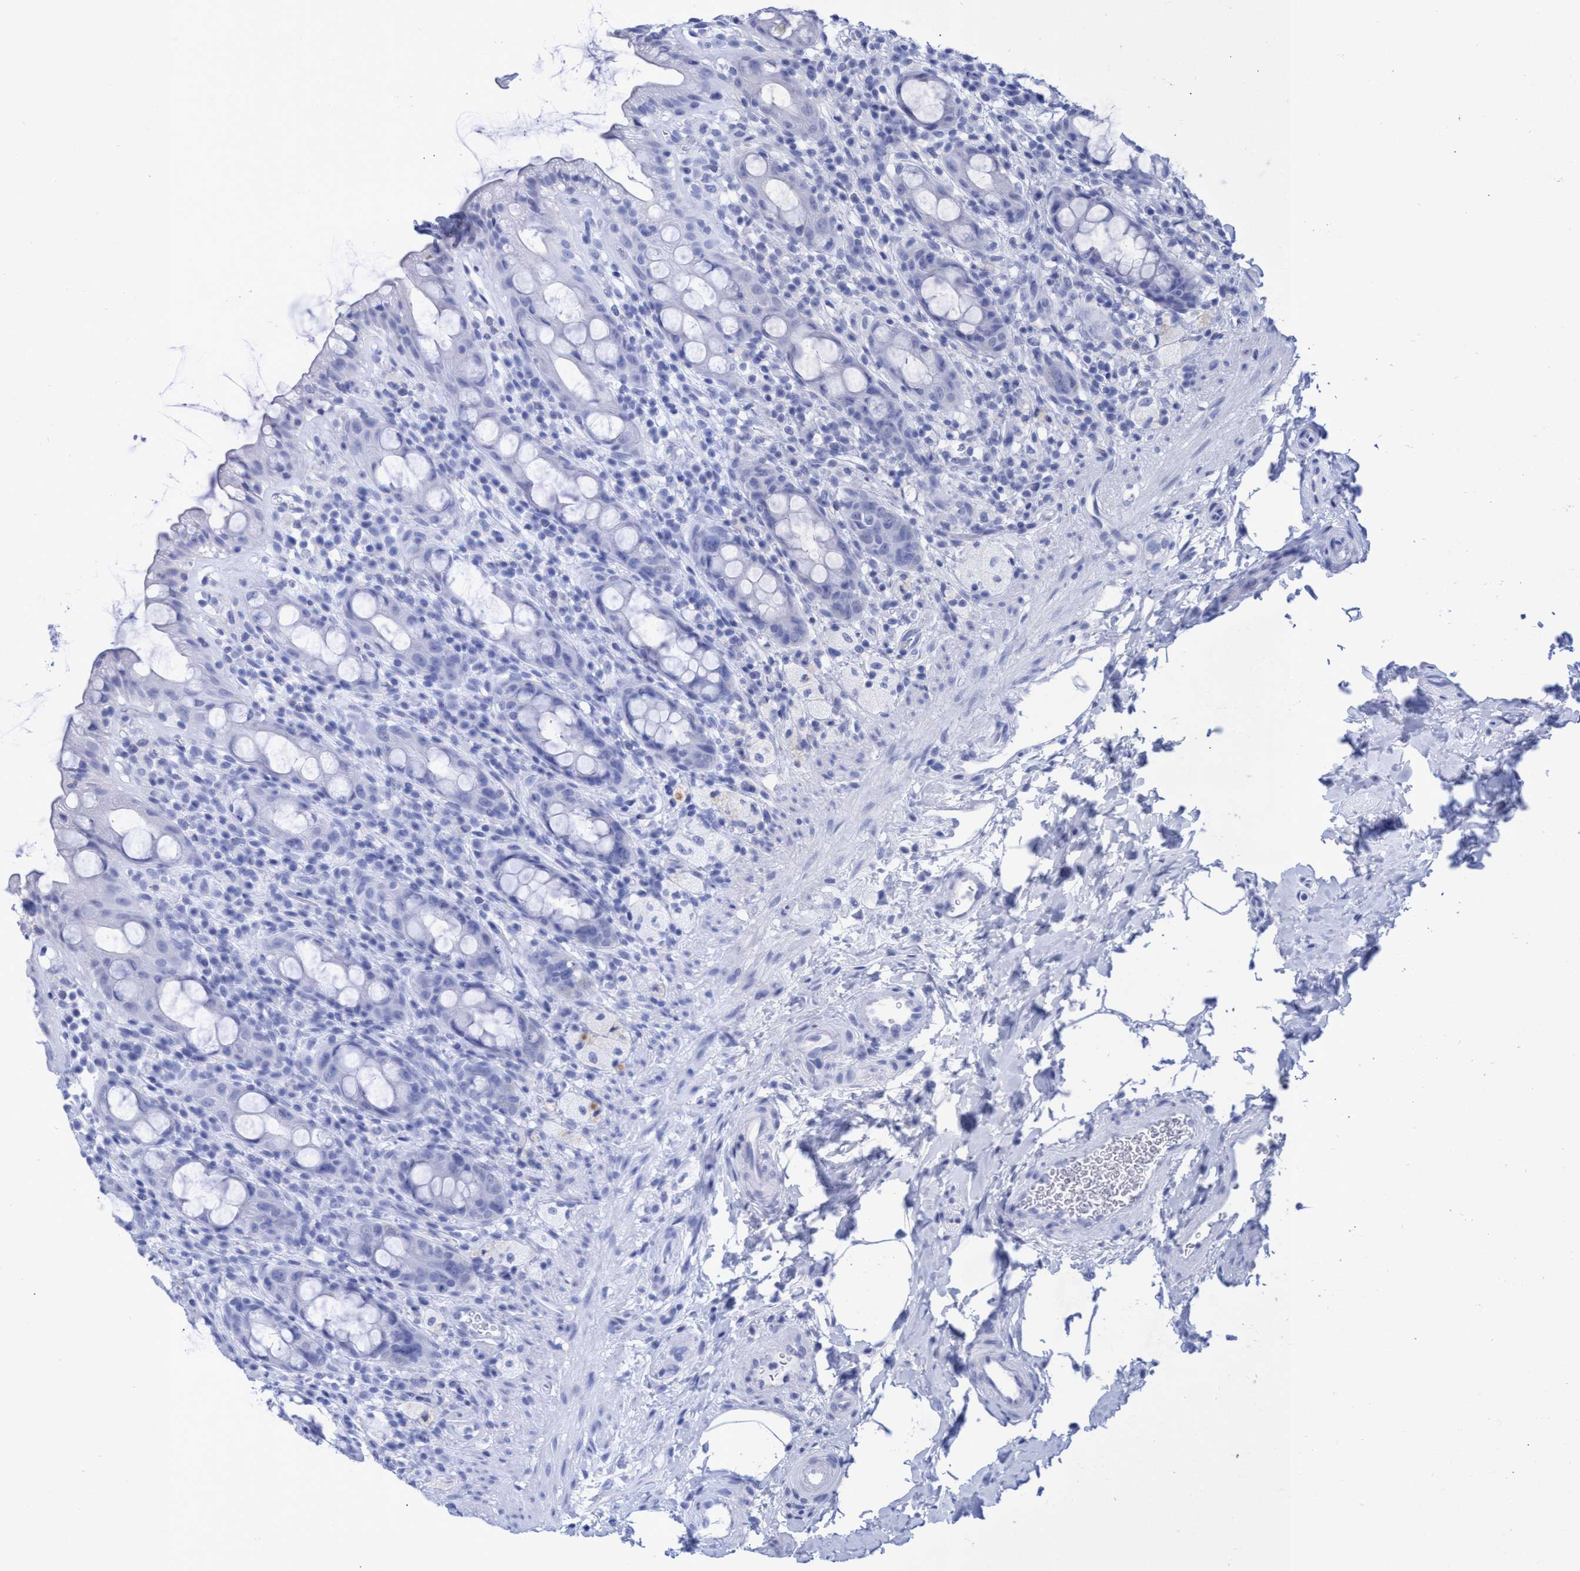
{"staining": {"intensity": "negative", "quantity": "none", "location": "none"}, "tissue": "rectum", "cell_type": "Glandular cells", "image_type": "normal", "snomed": [{"axis": "morphology", "description": "Normal tissue, NOS"}, {"axis": "topography", "description": "Rectum"}], "caption": "A high-resolution image shows immunohistochemistry staining of benign rectum, which reveals no significant staining in glandular cells.", "gene": "INSL6", "patient": {"sex": "male", "age": 44}}